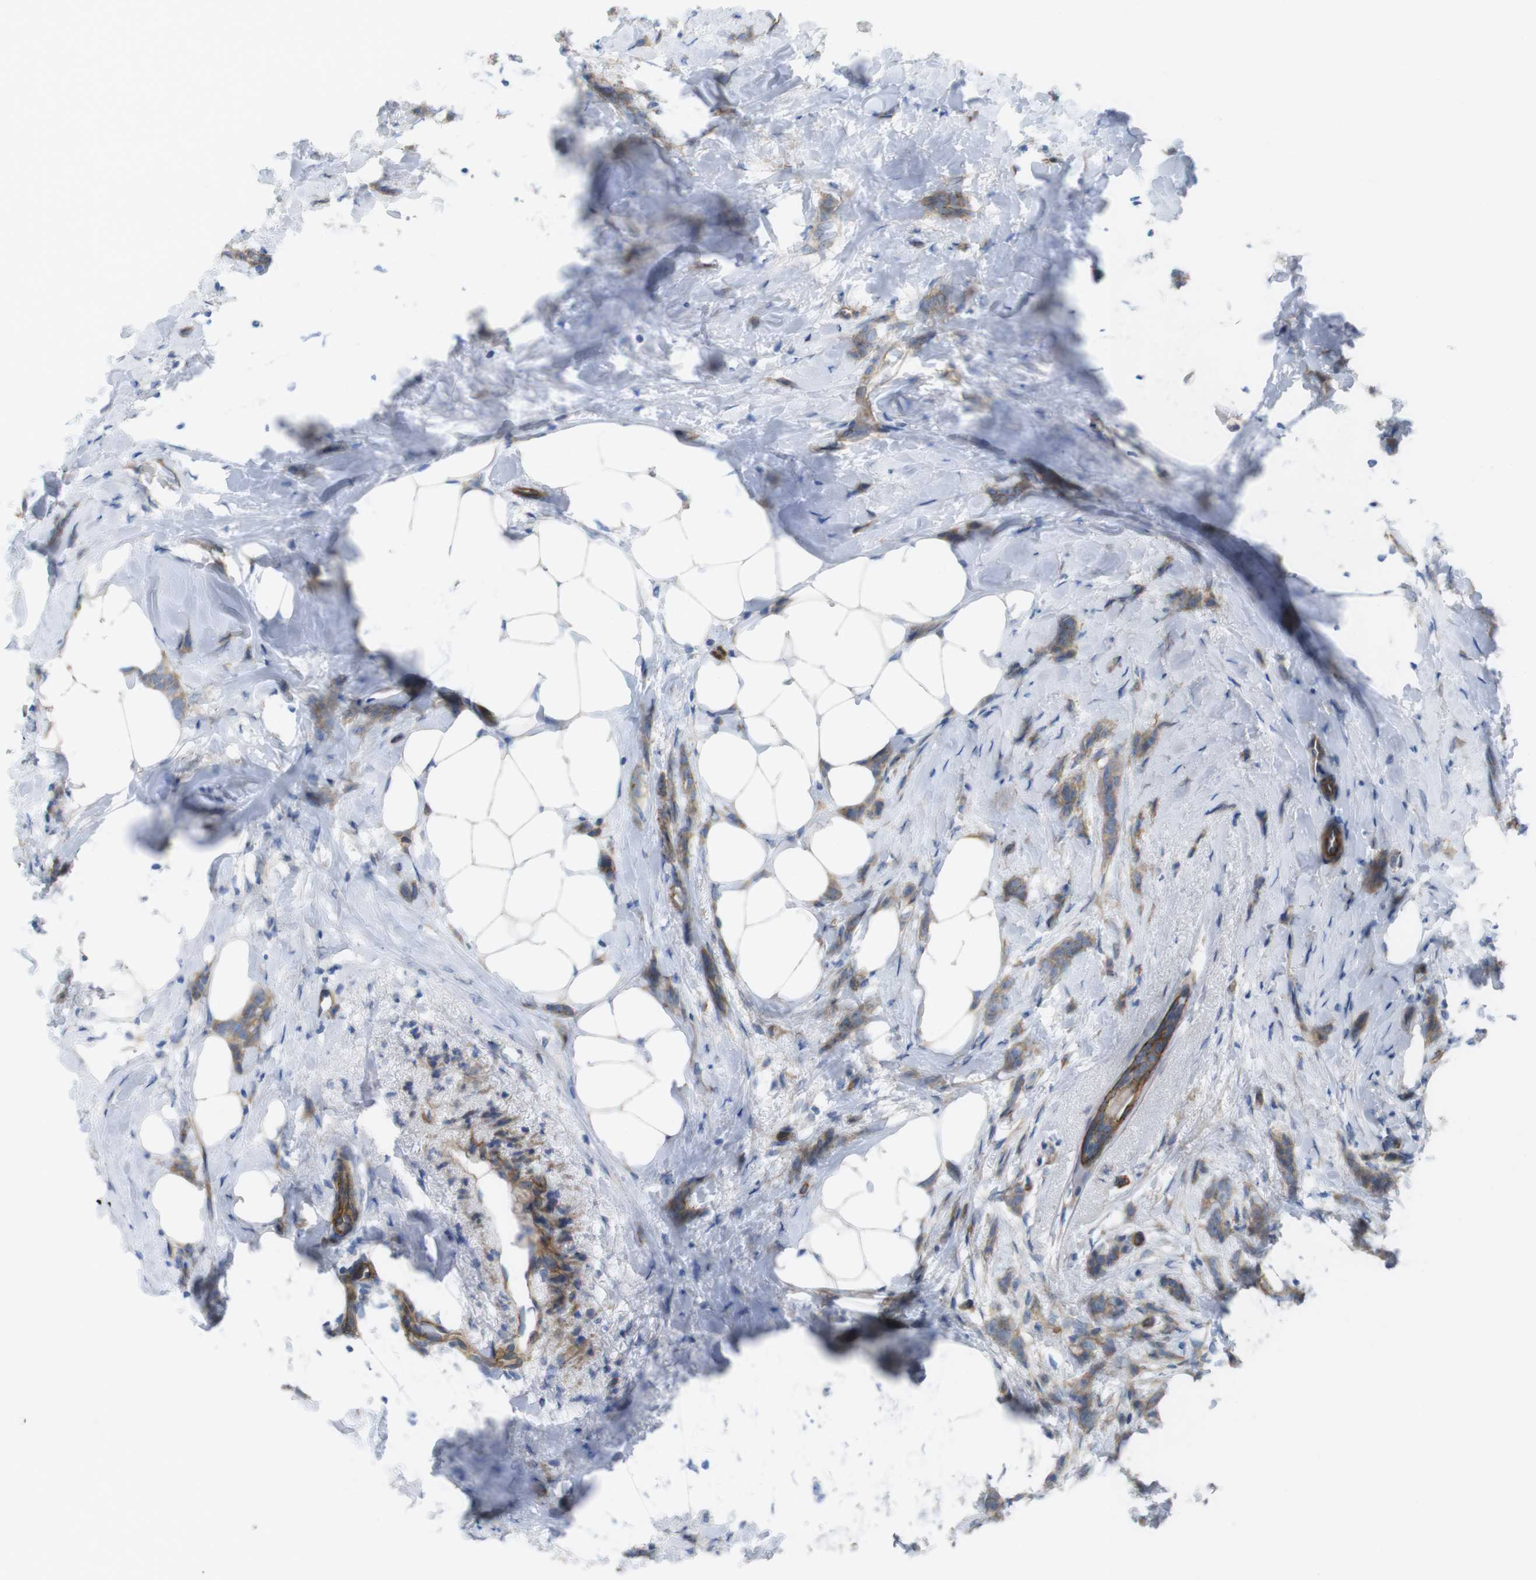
{"staining": {"intensity": "moderate", "quantity": ">75%", "location": "cytoplasmic/membranous"}, "tissue": "breast cancer", "cell_type": "Tumor cells", "image_type": "cancer", "snomed": [{"axis": "morphology", "description": "Lobular carcinoma, in situ"}, {"axis": "morphology", "description": "Lobular carcinoma"}, {"axis": "topography", "description": "Breast"}], "caption": "Human breast cancer (lobular carcinoma in situ) stained with a protein marker reveals moderate staining in tumor cells.", "gene": "PREX2", "patient": {"sex": "female", "age": 41}}